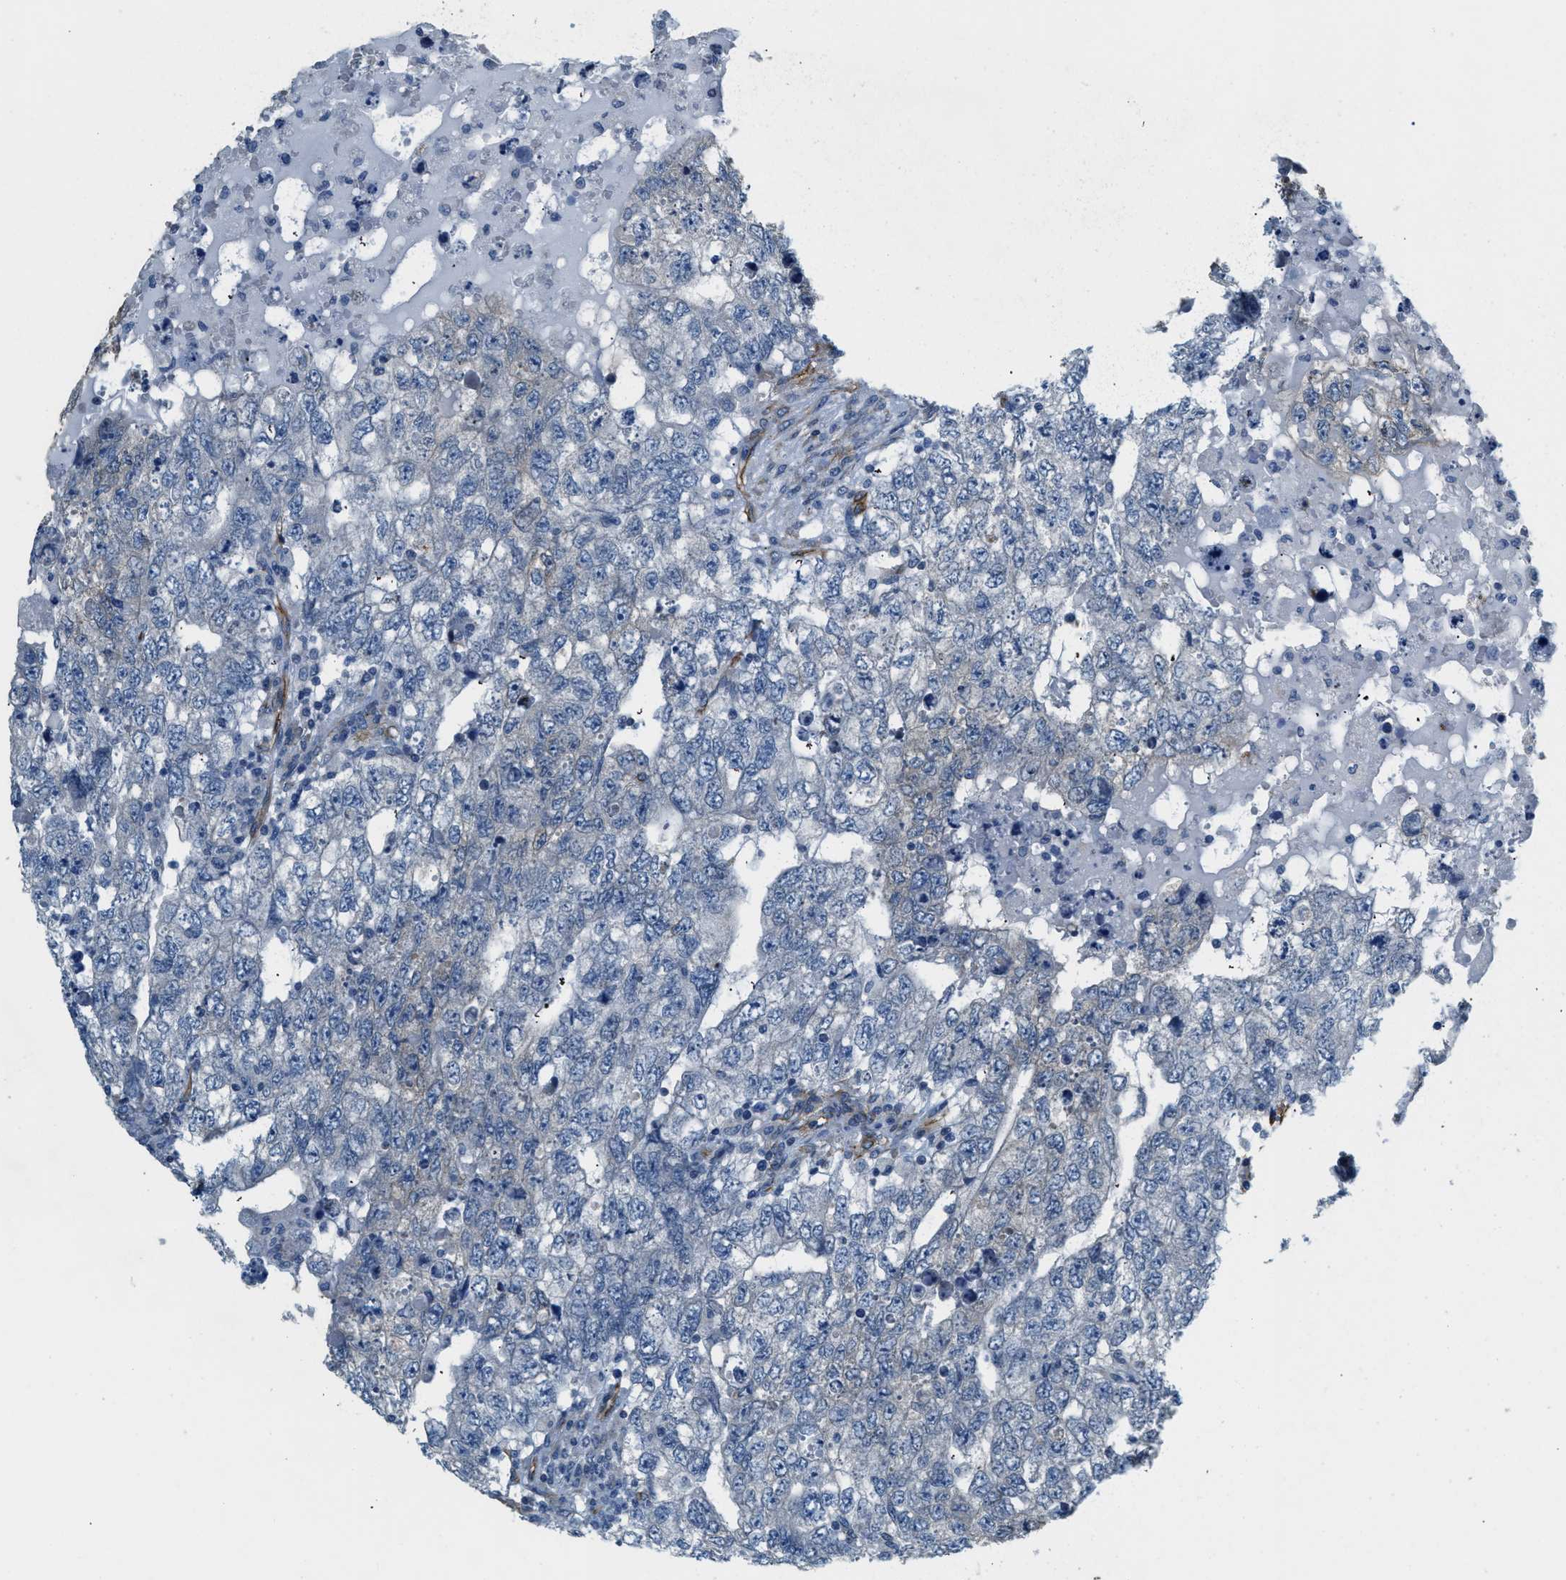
{"staining": {"intensity": "negative", "quantity": "none", "location": "none"}, "tissue": "testis cancer", "cell_type": "Tumor cells", "image_type": "cancer", "snomed": [{"axis": "morphology", "description": "Carcinoma, Embryonal, NOS"}, {"axis": "topography", "description": "Testis"}], "caption": "Tumor cells show no significant staining in testis cancer. (Immunohistochemistry, brightfield microscopy, high magnification).", "gene": "TMEM43", "patient": {"sex": "male", "age": 36}}